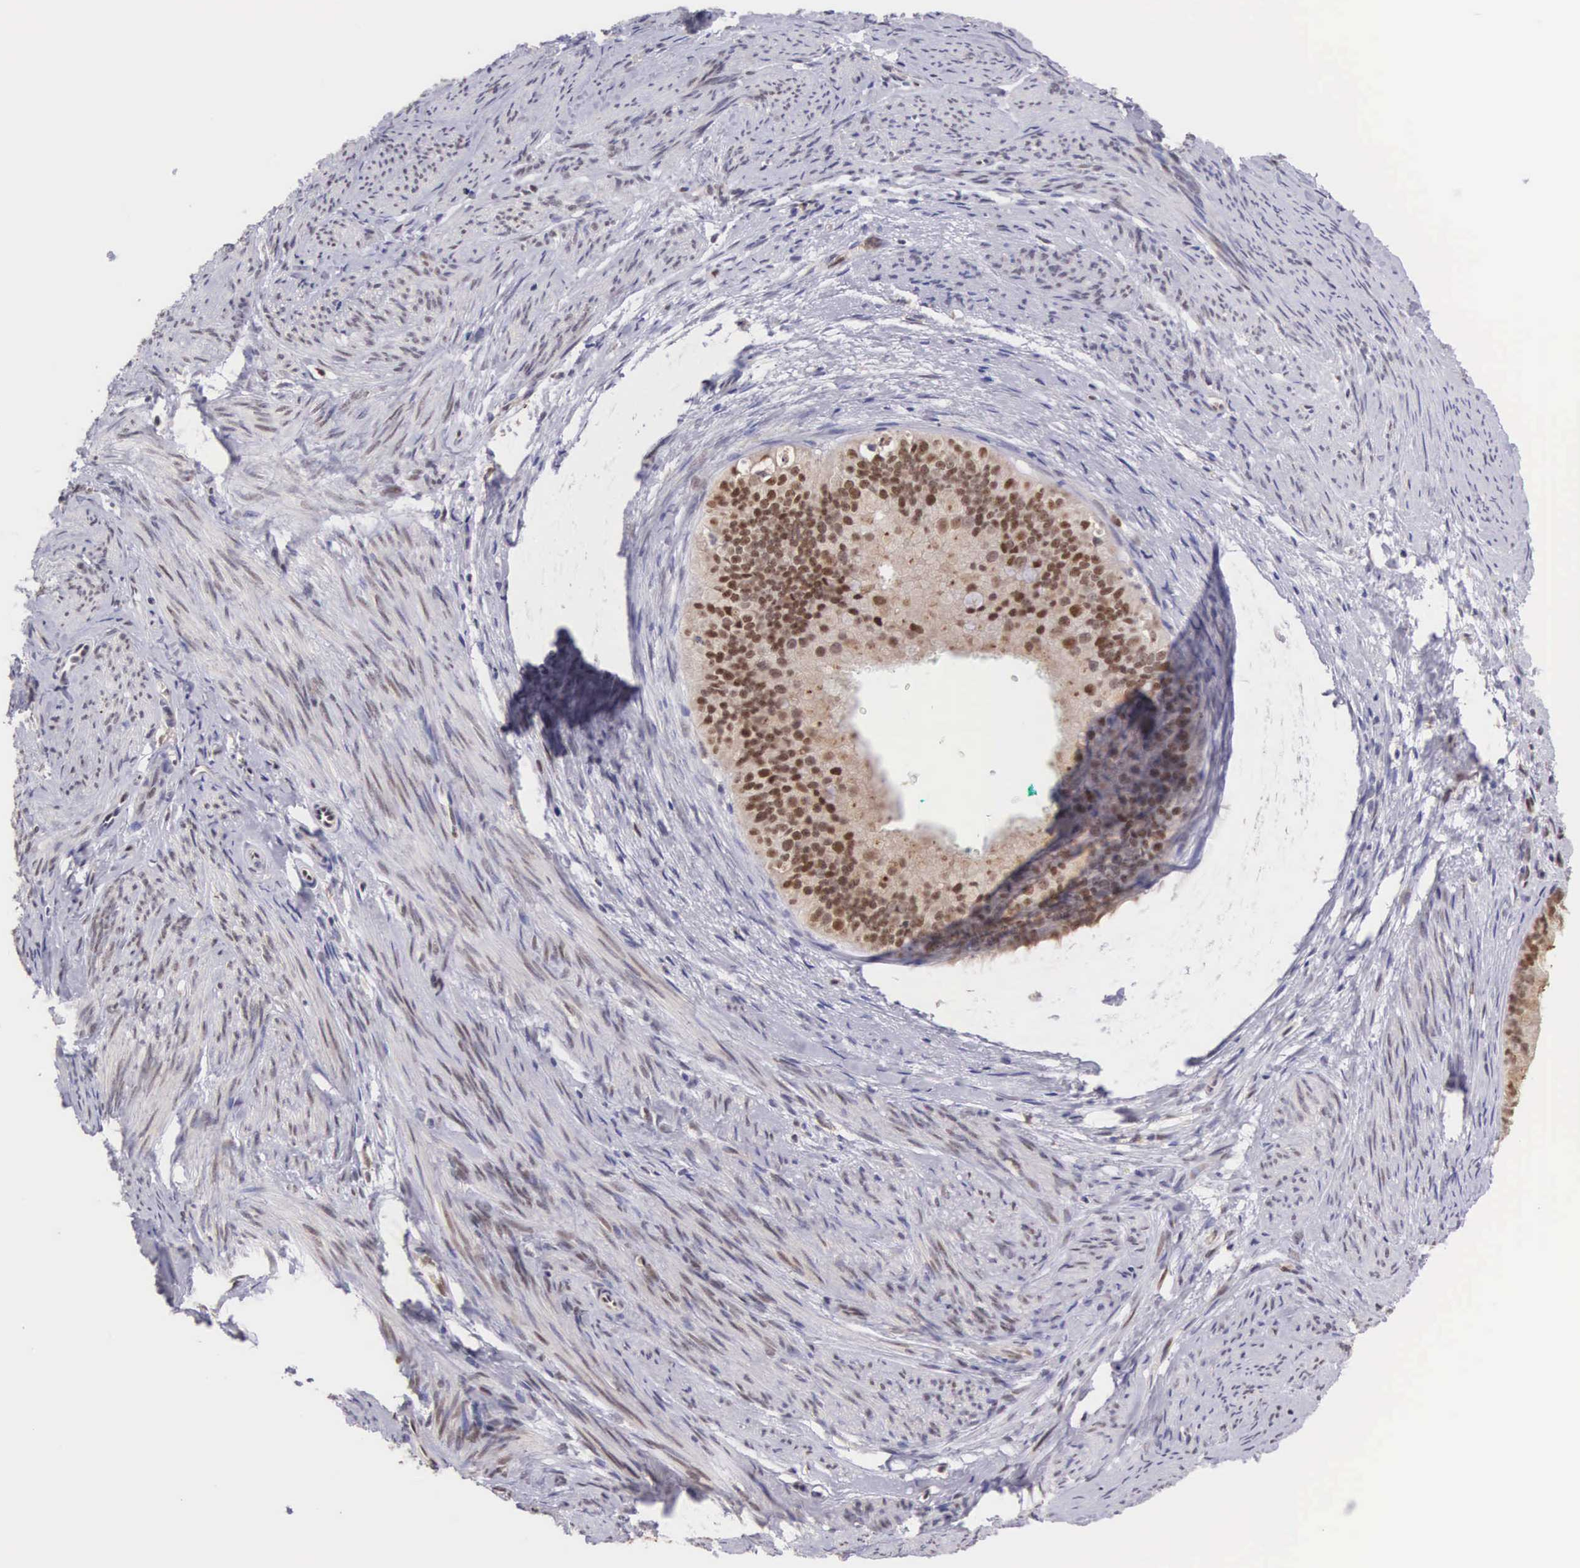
{"staining": {"intensity": "moderate", "quantity": "25%-75%", "location": "cytoplasmic/membranous,nuclear"}, "tissue": "endometrial cancer", "cell_type": "Tumor cells", "image_type": "cancer", "snomed": [{"axis": "morphology", "description": "Adenocarcinoma, NOS"}, {"axis": "topography", "description": "Endometrium"}], "caption": "Tumor cells display medium levels of moderate cytoplasmic/membranous and nuclear staining in approximately 25%-75% of cells in endometrial adenocarcinoma.", "gene": "GRK3", "patient": {"sex": "female", "age": 76}}